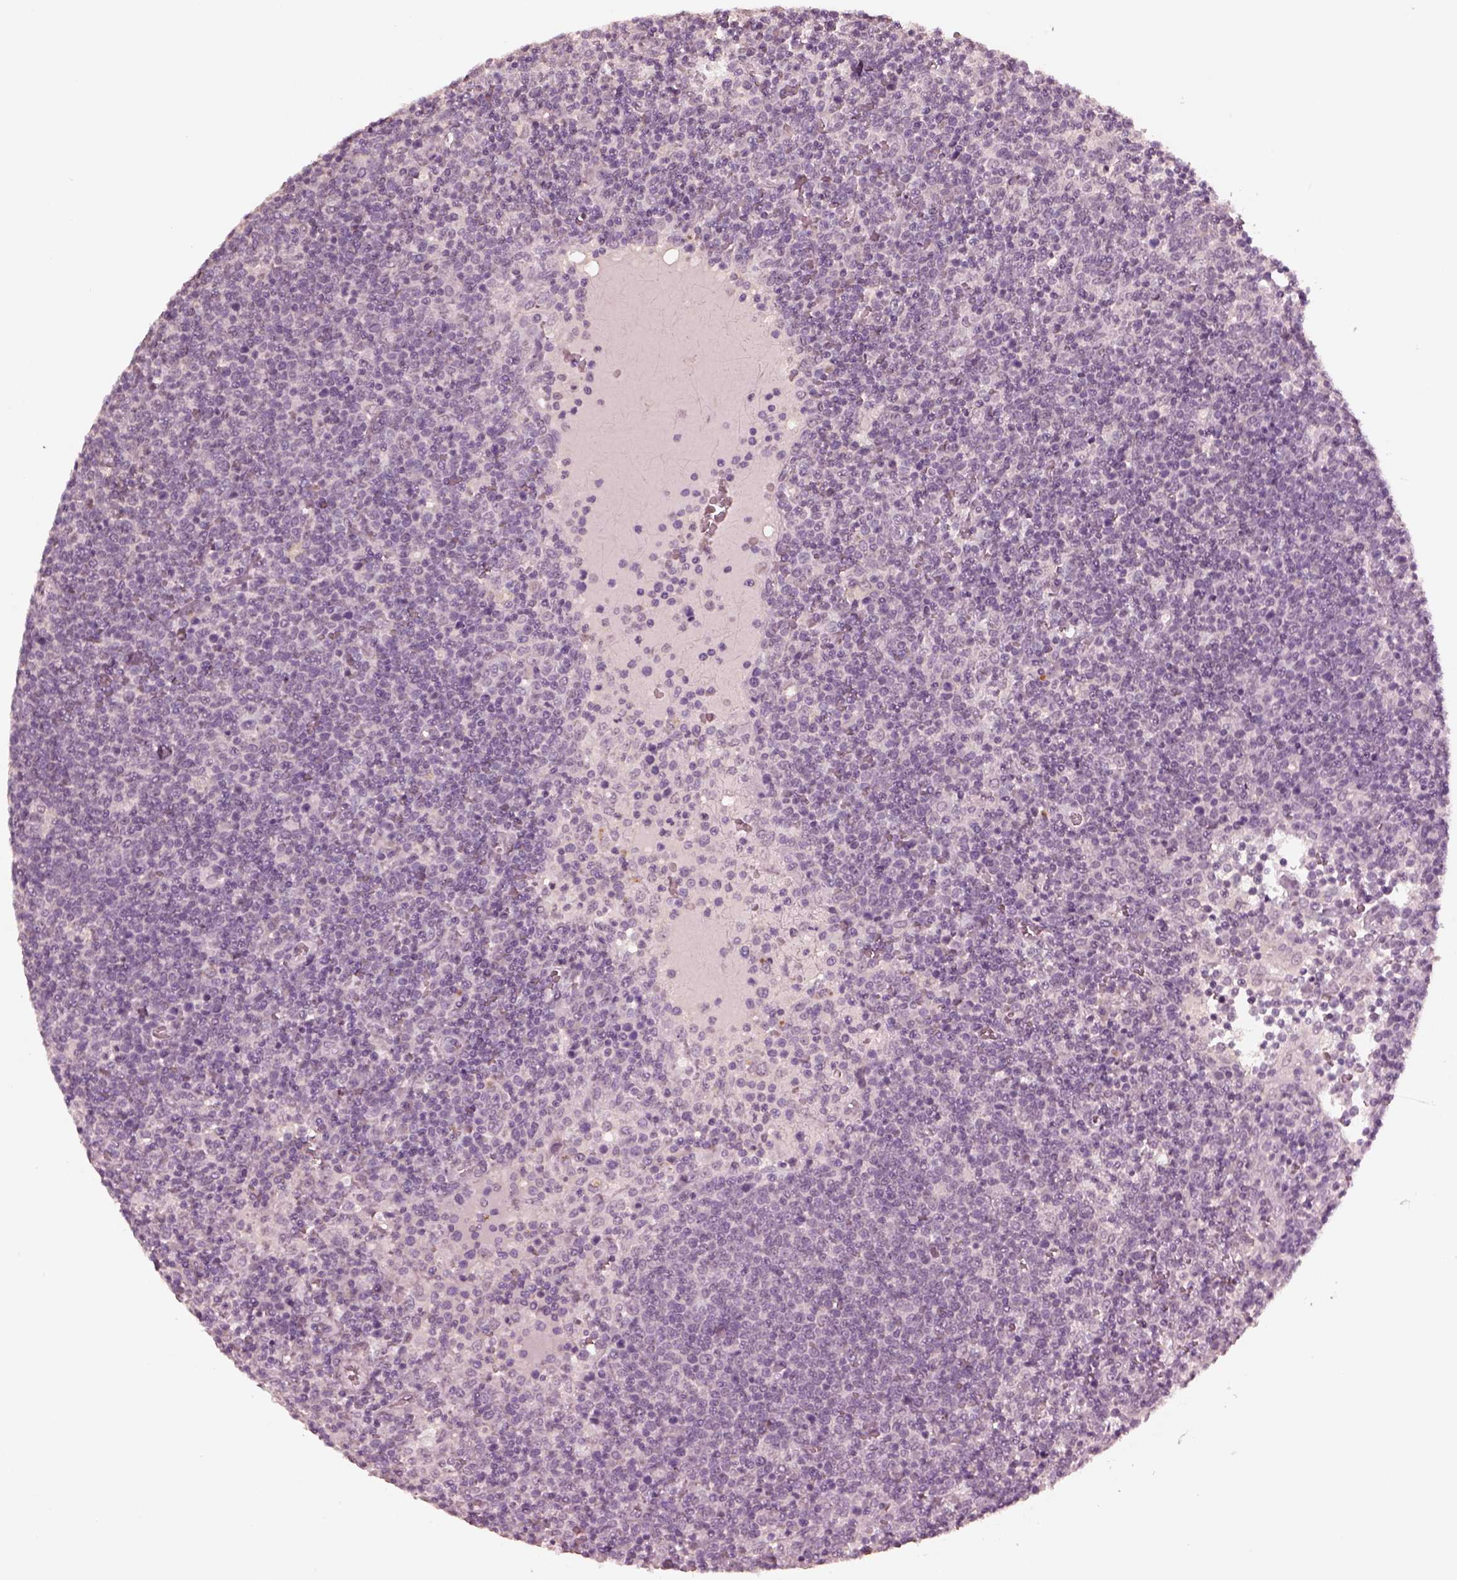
{"staining": {"intensity": "negative", "quantity": "none", "location": "none"}, "tissue": "lymphoma", "cell_type": "Tumor cells", "image_type": "cancer", "snomed": [{"axis": "morphology", "description": "Malignant lymphoma, non-Hodgkin's type, High grade"}, {"axis": "topography", "description": "Lymph node"}], "caption": "There is no significant positivity in tumor cells of lymphoma.", "gene": "KRT79", "patient": {"sex": "male", "age": 61}}